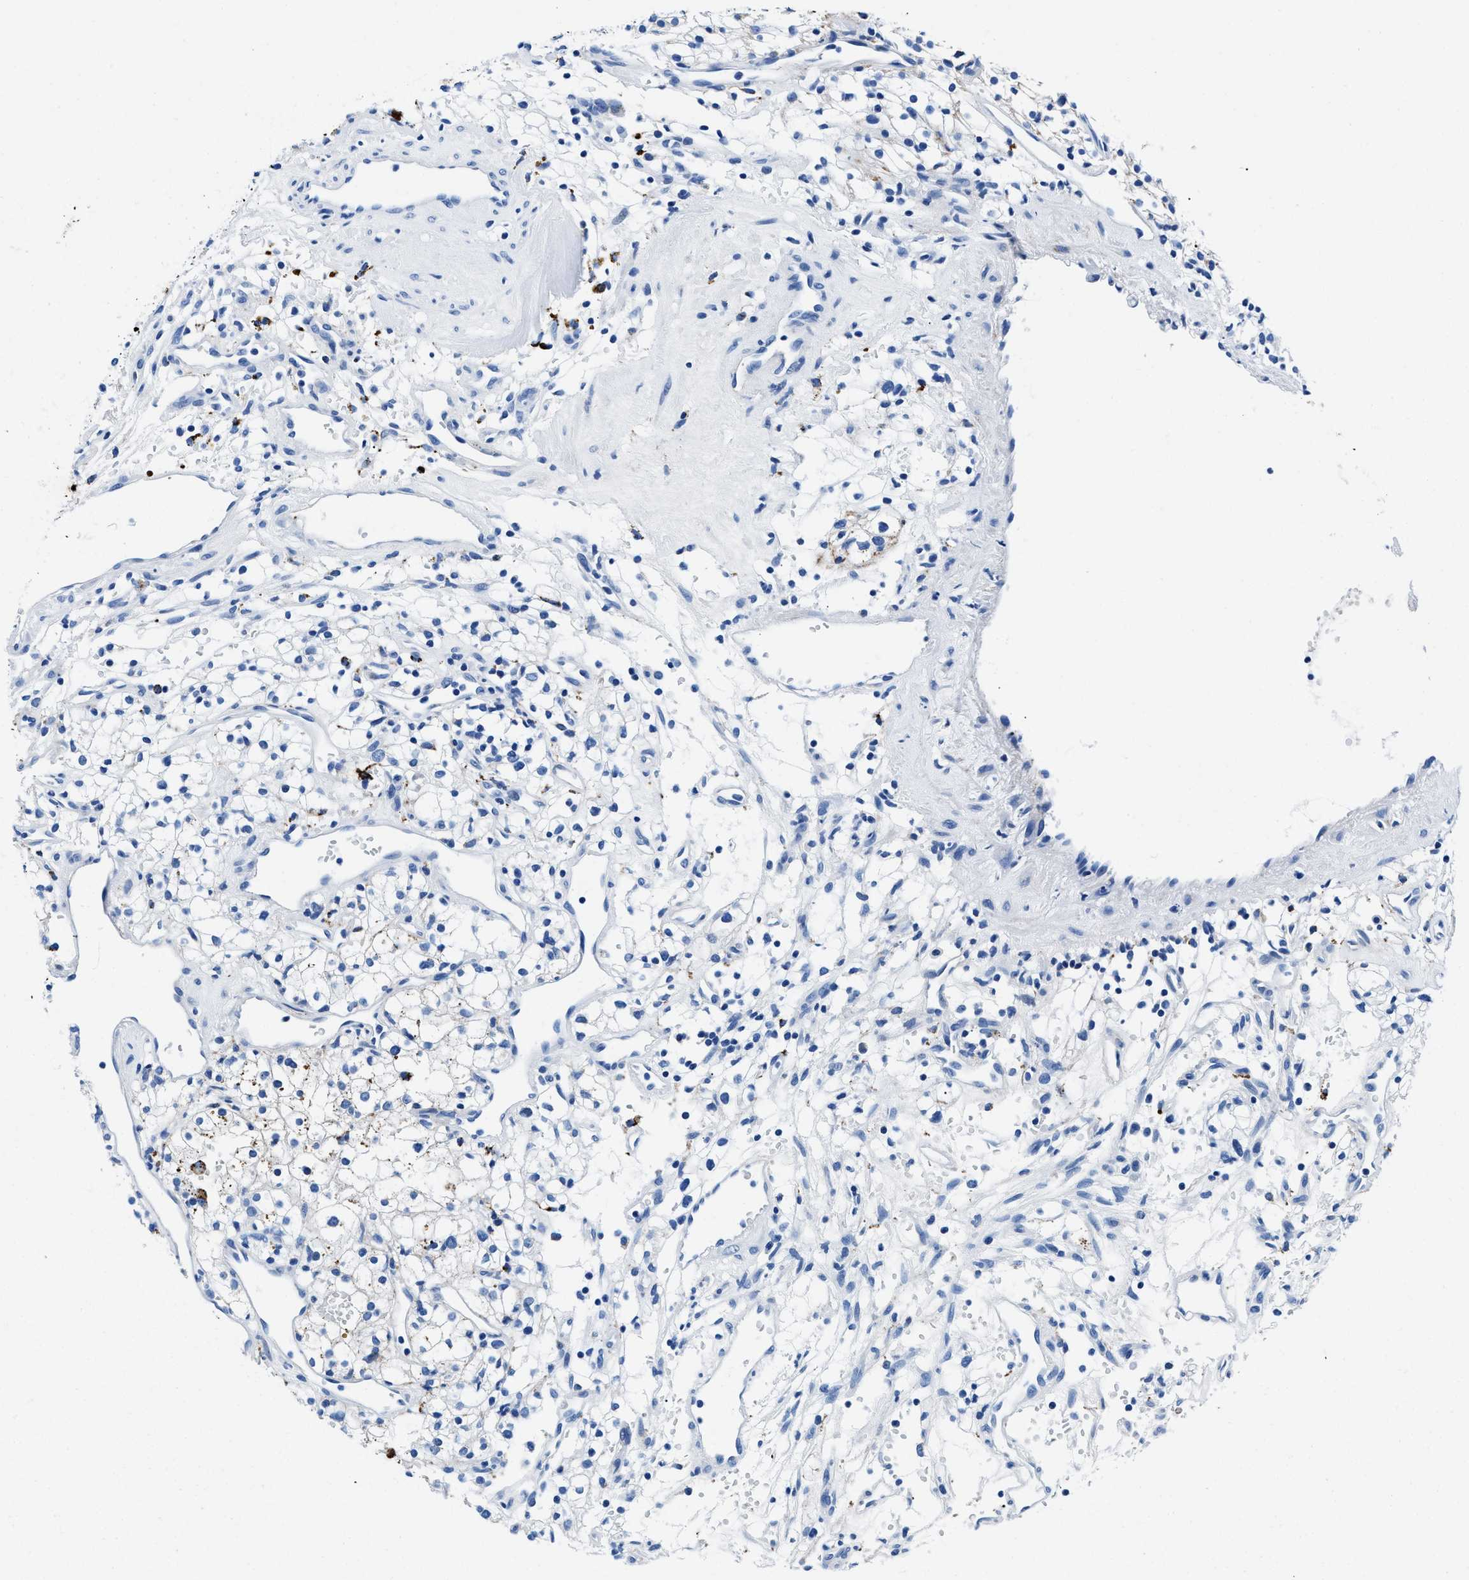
{"staining": {"intensity": "negative", "quantity": "none", "location": "none"}, "tissue": "renal cancer", "cell_type": "Tumor cells", "image_type": "cancer", "snomed": [{"axis": "morphology", "description": "Adenocarcinoma, NOS"}, {"axis": "topography", "description": "Kidney"}], "caption": "A high-resolution histopathology image shows immunohistochemistry staining of renal adenocarcinoma, which displays no significant positivity in tumor cells.", "gene": "OR14K1", "patient": {"sex": "male", "age": 59}}